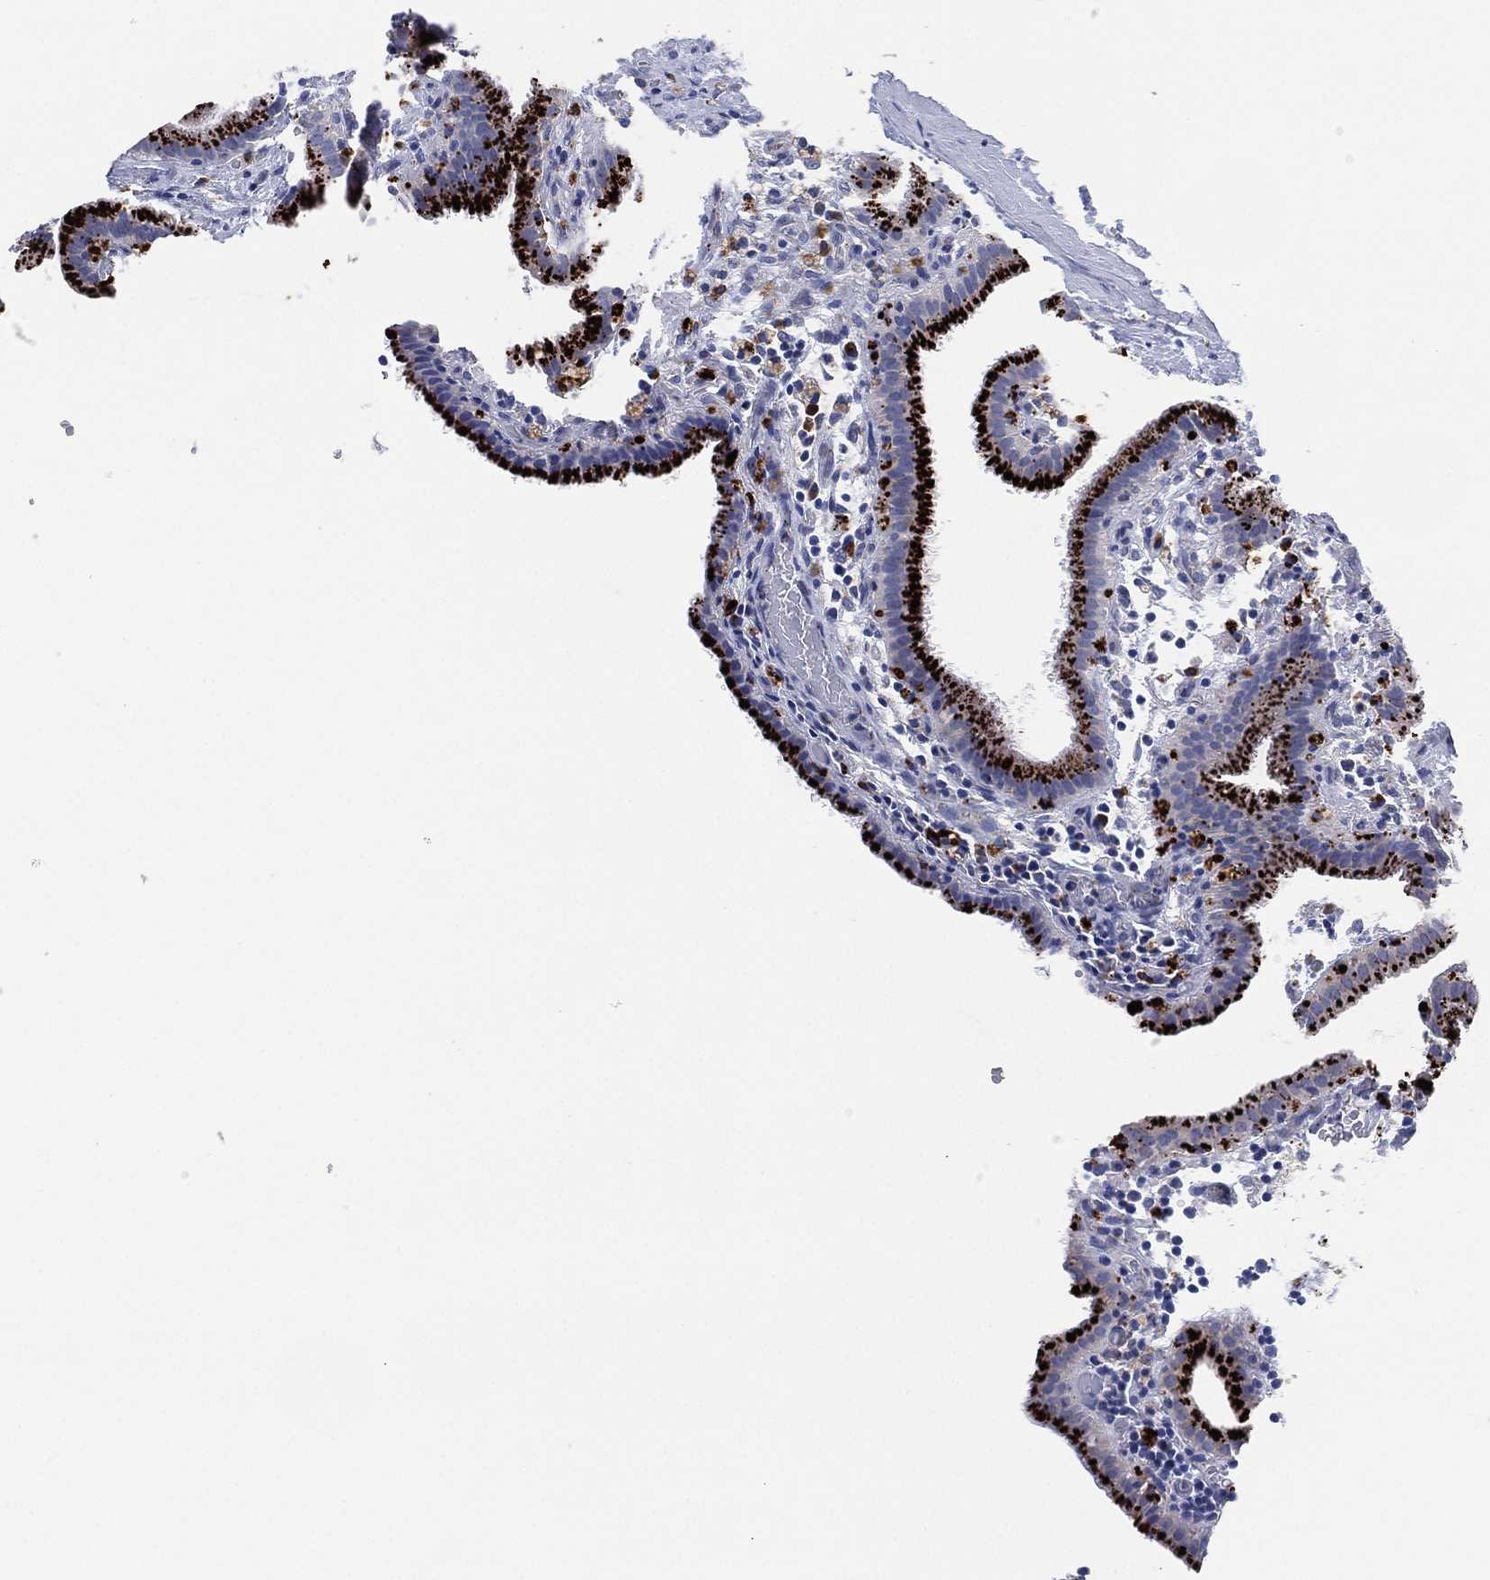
{"staining": {"intensity": "strong", "quantity": "25%-75%", "location": "cytoplasmic/membranous"}, "tissue": "gallbladder", "cell_type": "Glandular cells", "image_type": "normal", "snomed": [{"axis": "morphology", "description": "Normal tissue, NOS"}, {"axis": "topography", "description": "Gallbladder"}], "caption": "An IHC histopathology image of normal tissue is shown. Protein staining in brown shows strong cytoplasmic/membranous positivity in gallbladder within glandular cells.", "gene": "GALNS", "patient": {"sex": "male", "age": 62}}